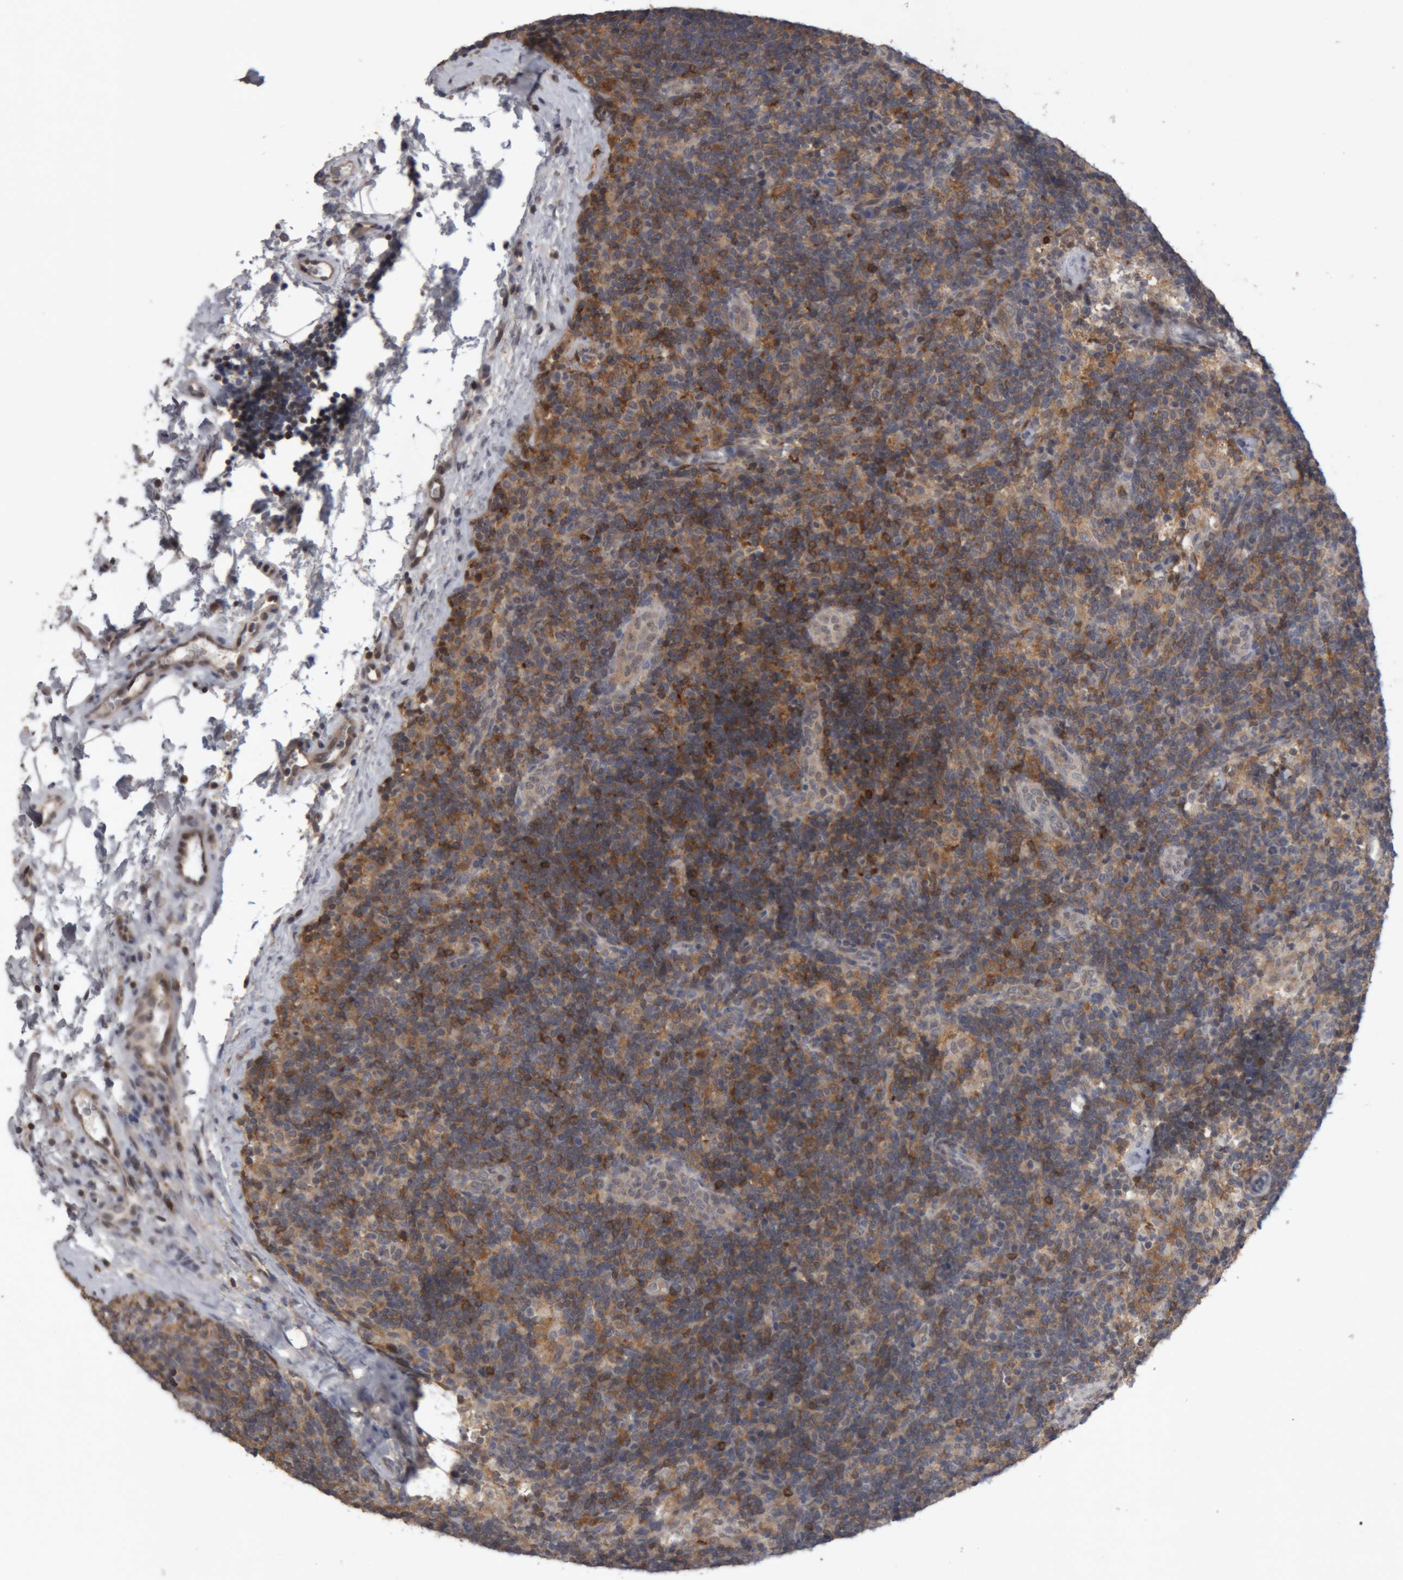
{"staining": {"intensity": "moderate", "quantity": "25%-75%", "location": "cytoplasmic/membranous"}, "tissue": "lymph node", "cell_type": "Germinal center cells", "image_type": "normal", "snomed": [{"axis": "morphology", "description": "Normal tissue, NOS"}, {"axis": "topography", "description": "Lymph node"}], "caption": "Benign lymph node exhibits moderate cytoplasmic/membranous positivity in approximately 25%-75% of germinal center cells, visualized by immunohistochemistry. Ihc stains the protein in brown and the nuclei are stained blue.", "gene": "NFATC2", "patient": {"sex": "female", "age": 22}}